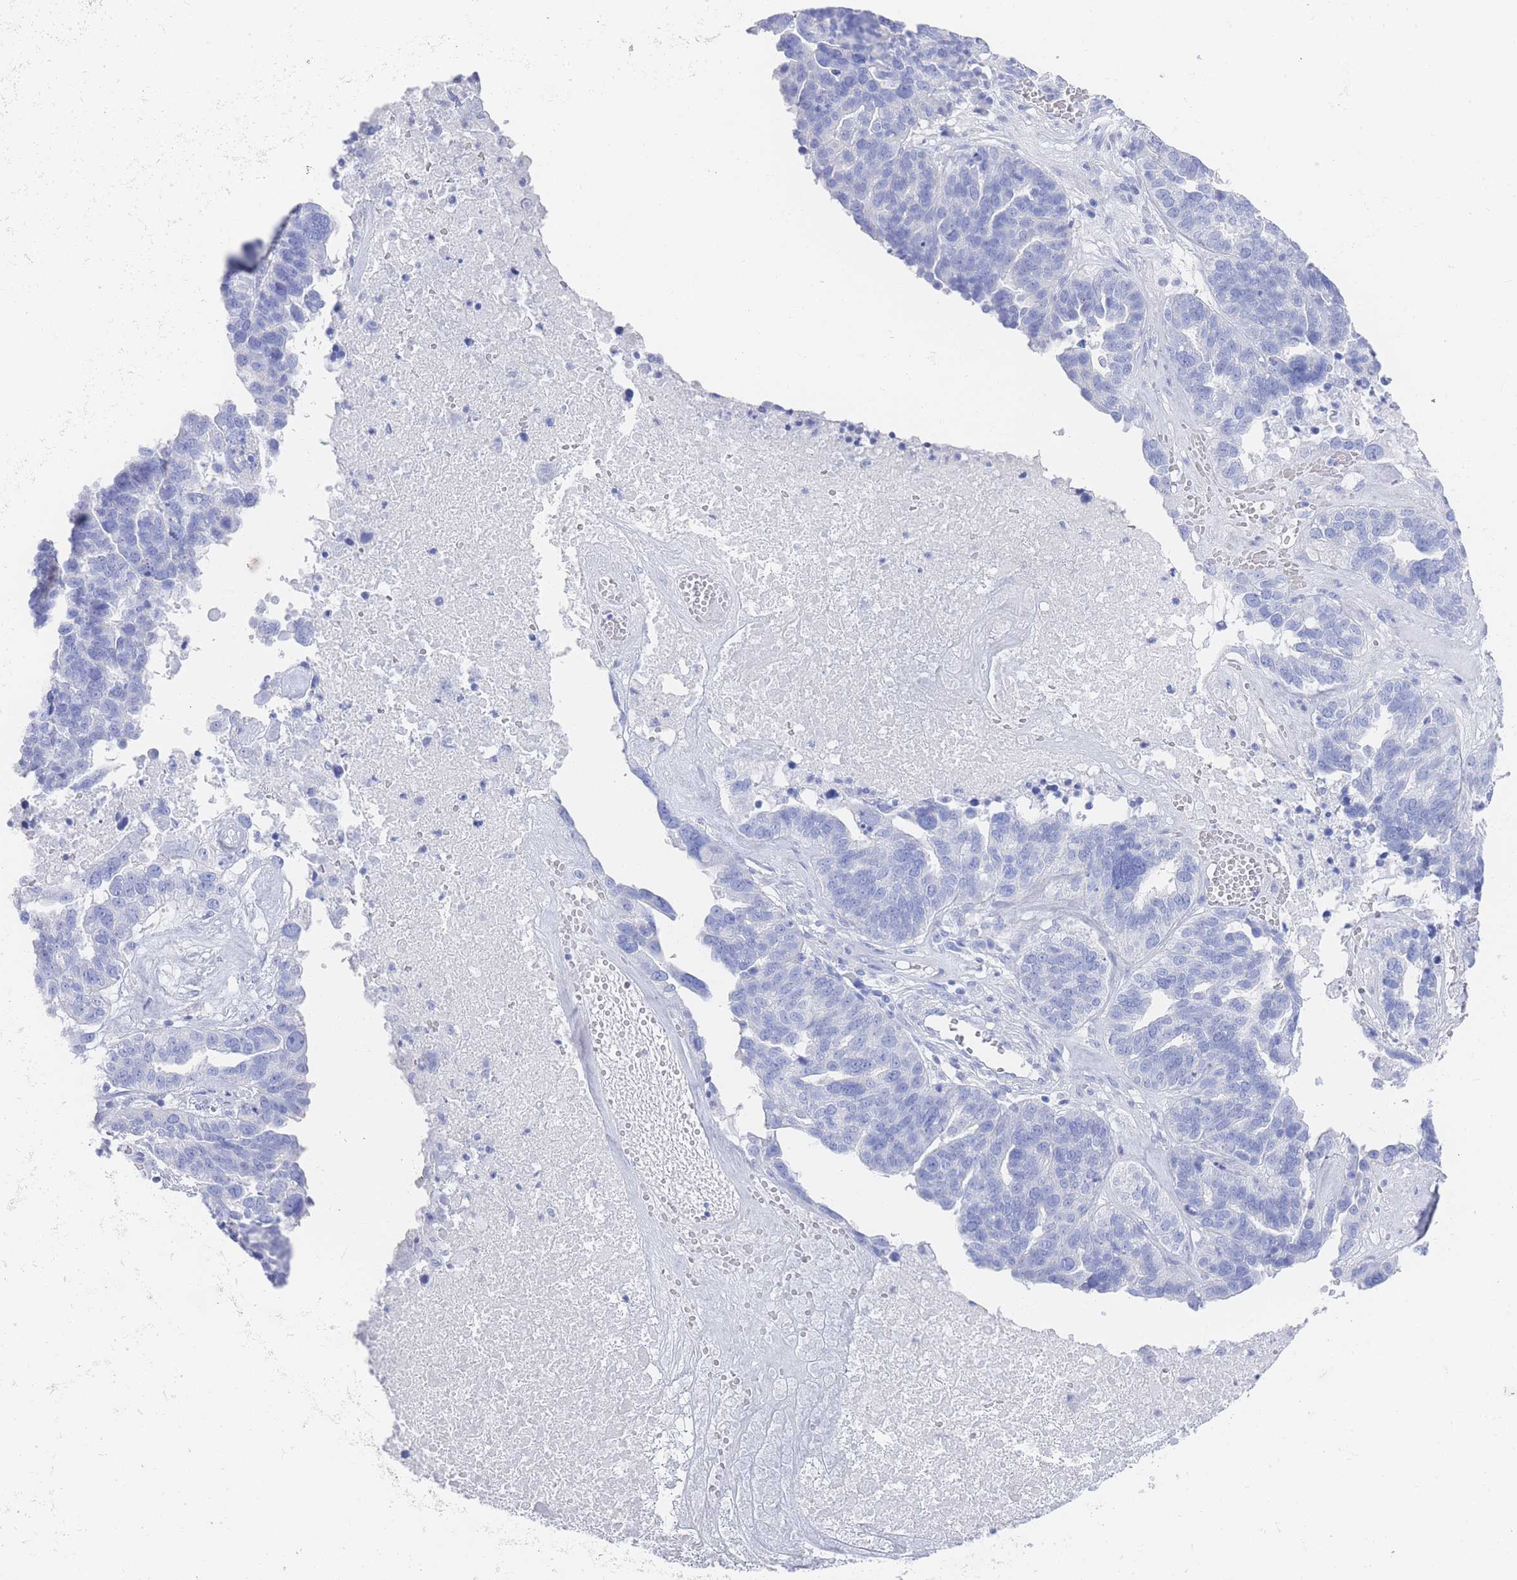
{"staining": {"intensity": "negative", "quantity": "none", "location": "none"}, "tissue": "ovarian cancer", "cell_type": "Tumor cells", "image_type": "cancer", "snomed": [{"axis": "morphology", "description": "Cystadenocarcinoma, serous, NOS"}, {"axis": "topography", "description": "Ovary"}], "caption": "Human serous cystadenocarcinoma (ovarian) stained for a protein using immunohistochemistry (IHC) reveals no staining in tumor cells.", "gene": "LRRC37A", "patient": {"sex": "female", "age": 59}}